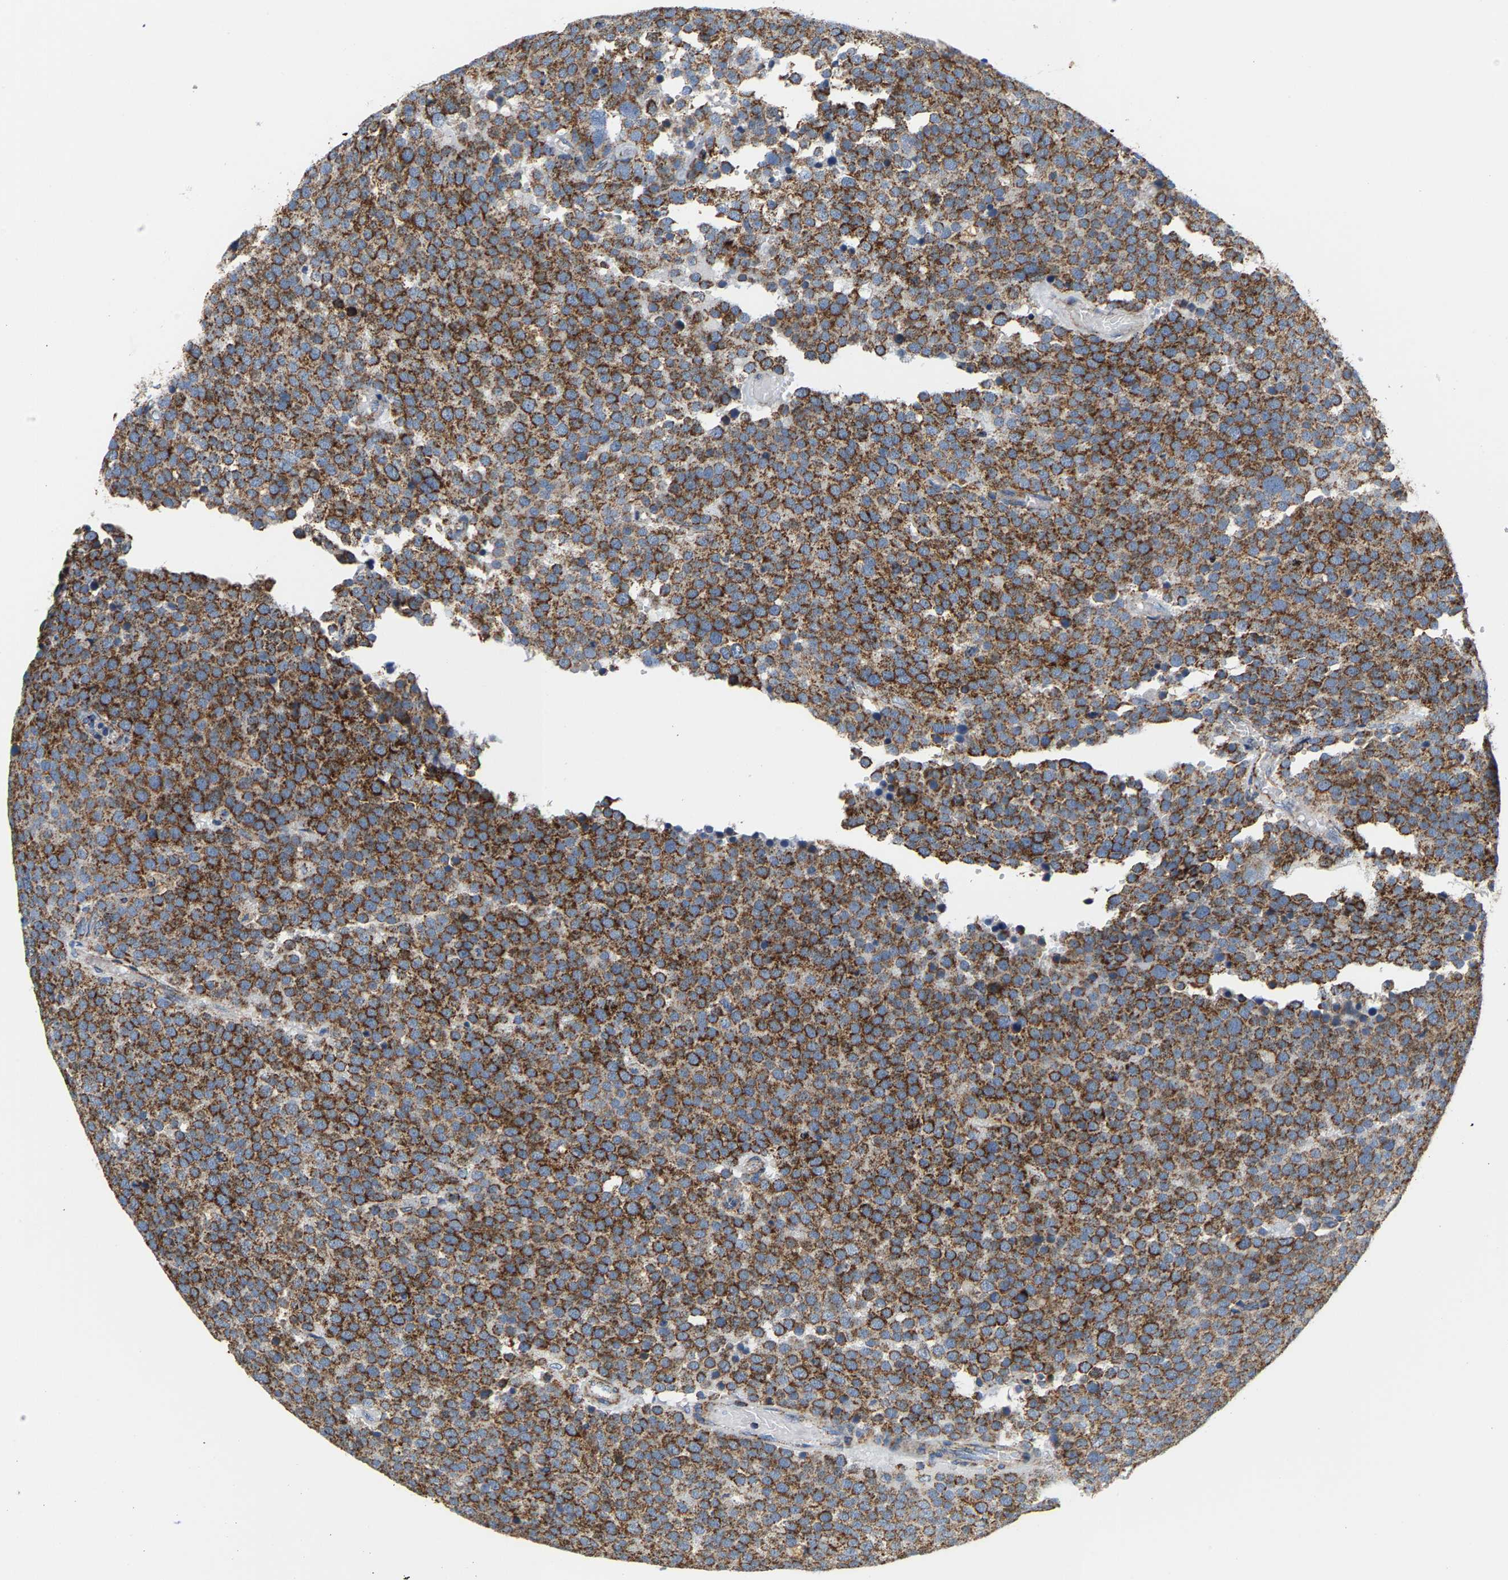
{"staining": {"intensity": "moderate", "quantity": ">75%", "location": "cytoplasmic/membranous"}, "tissue": "testis cancer", "cell_type": "Tumor cells", "image_type": "cancer", "snomed": [{"axis": "morphology", "description": "Normal tissue, NOS"}, {"axis": "morphology", "description": "Seminoma, NOS"}, {"axis": "topography", "description": "Testis"}], "caption": "A histopathology image of testis seminoma stained for a protein reveals moderate cytoplasmic/membranous brown staining in tumor cells. The staining was performed using DAB (3,3'-diaminobenzidine) to visualize the protein expression in brown, while the nuclei were stained in blue with hematoxylin (Magnification: 20x).", "gene": "SHMT2", "patient": {"sex": "male", "age": 71}}